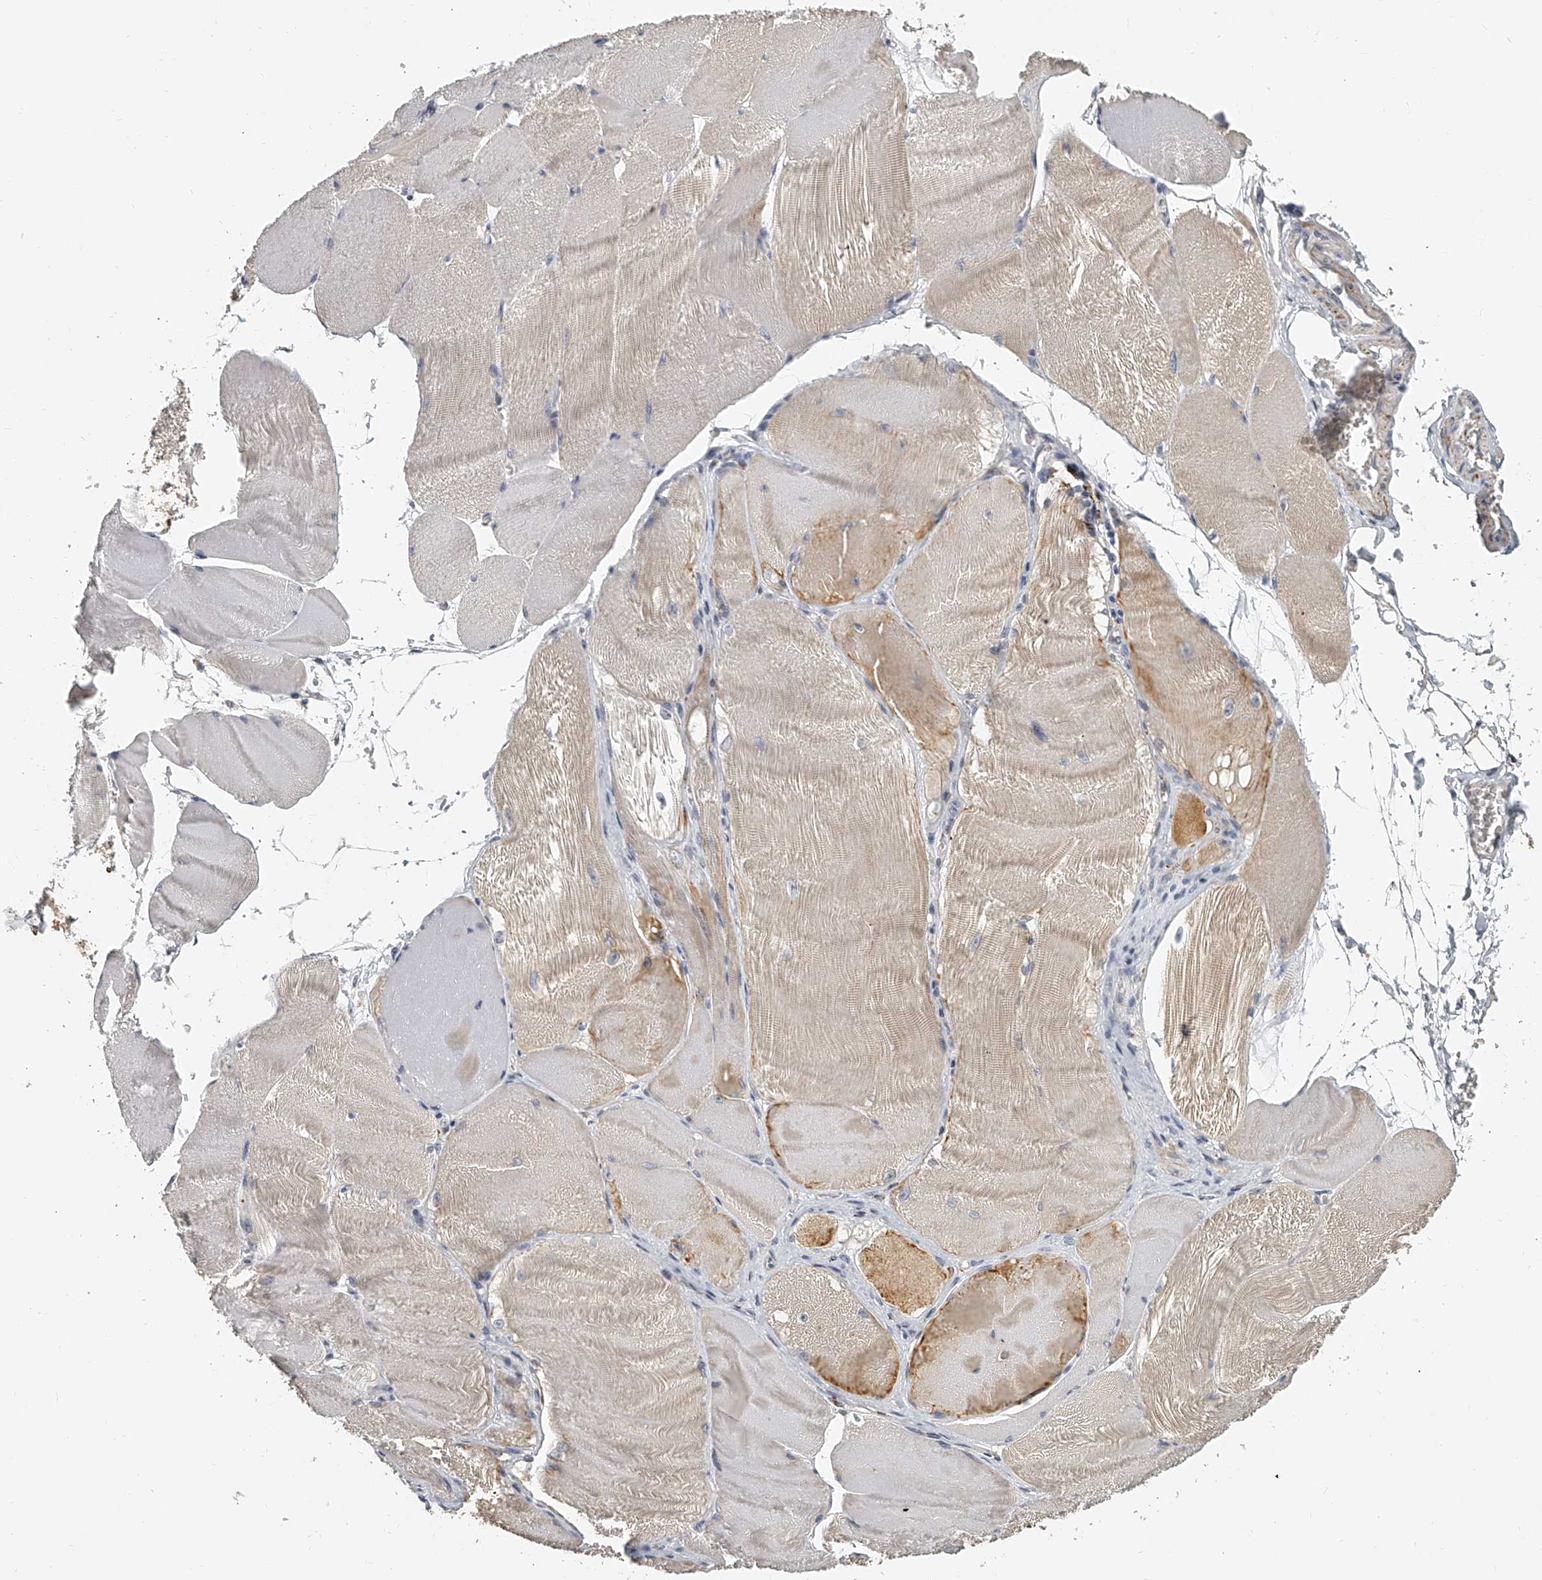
{"staining": {"intensity": "moderate", "quantity": "25%-75%", "location": "cytoplasmic/membranous"}, "tissue": "skeletal muscle", "cell_type": "Myocytes", "image_type": "normal", "snomed": [{"axis": "morphology", "description": "Normal tissue, NOS"}, {"axis": "morphology", "description": "Basal cell carcinoma"}, {"axis": "topography", "description": "Skeletal muscle"}], "caption": "A medium amount of moderate cytoplasmic/membranous positivity is seen in approximately 25%-75% of myocytes in benign skeletal muscle. (brown staining indicates protein expression, while blue staining denotes nuclei).", "gene": "KLHL7", "patient": {"sex": "female", "age": 64}}